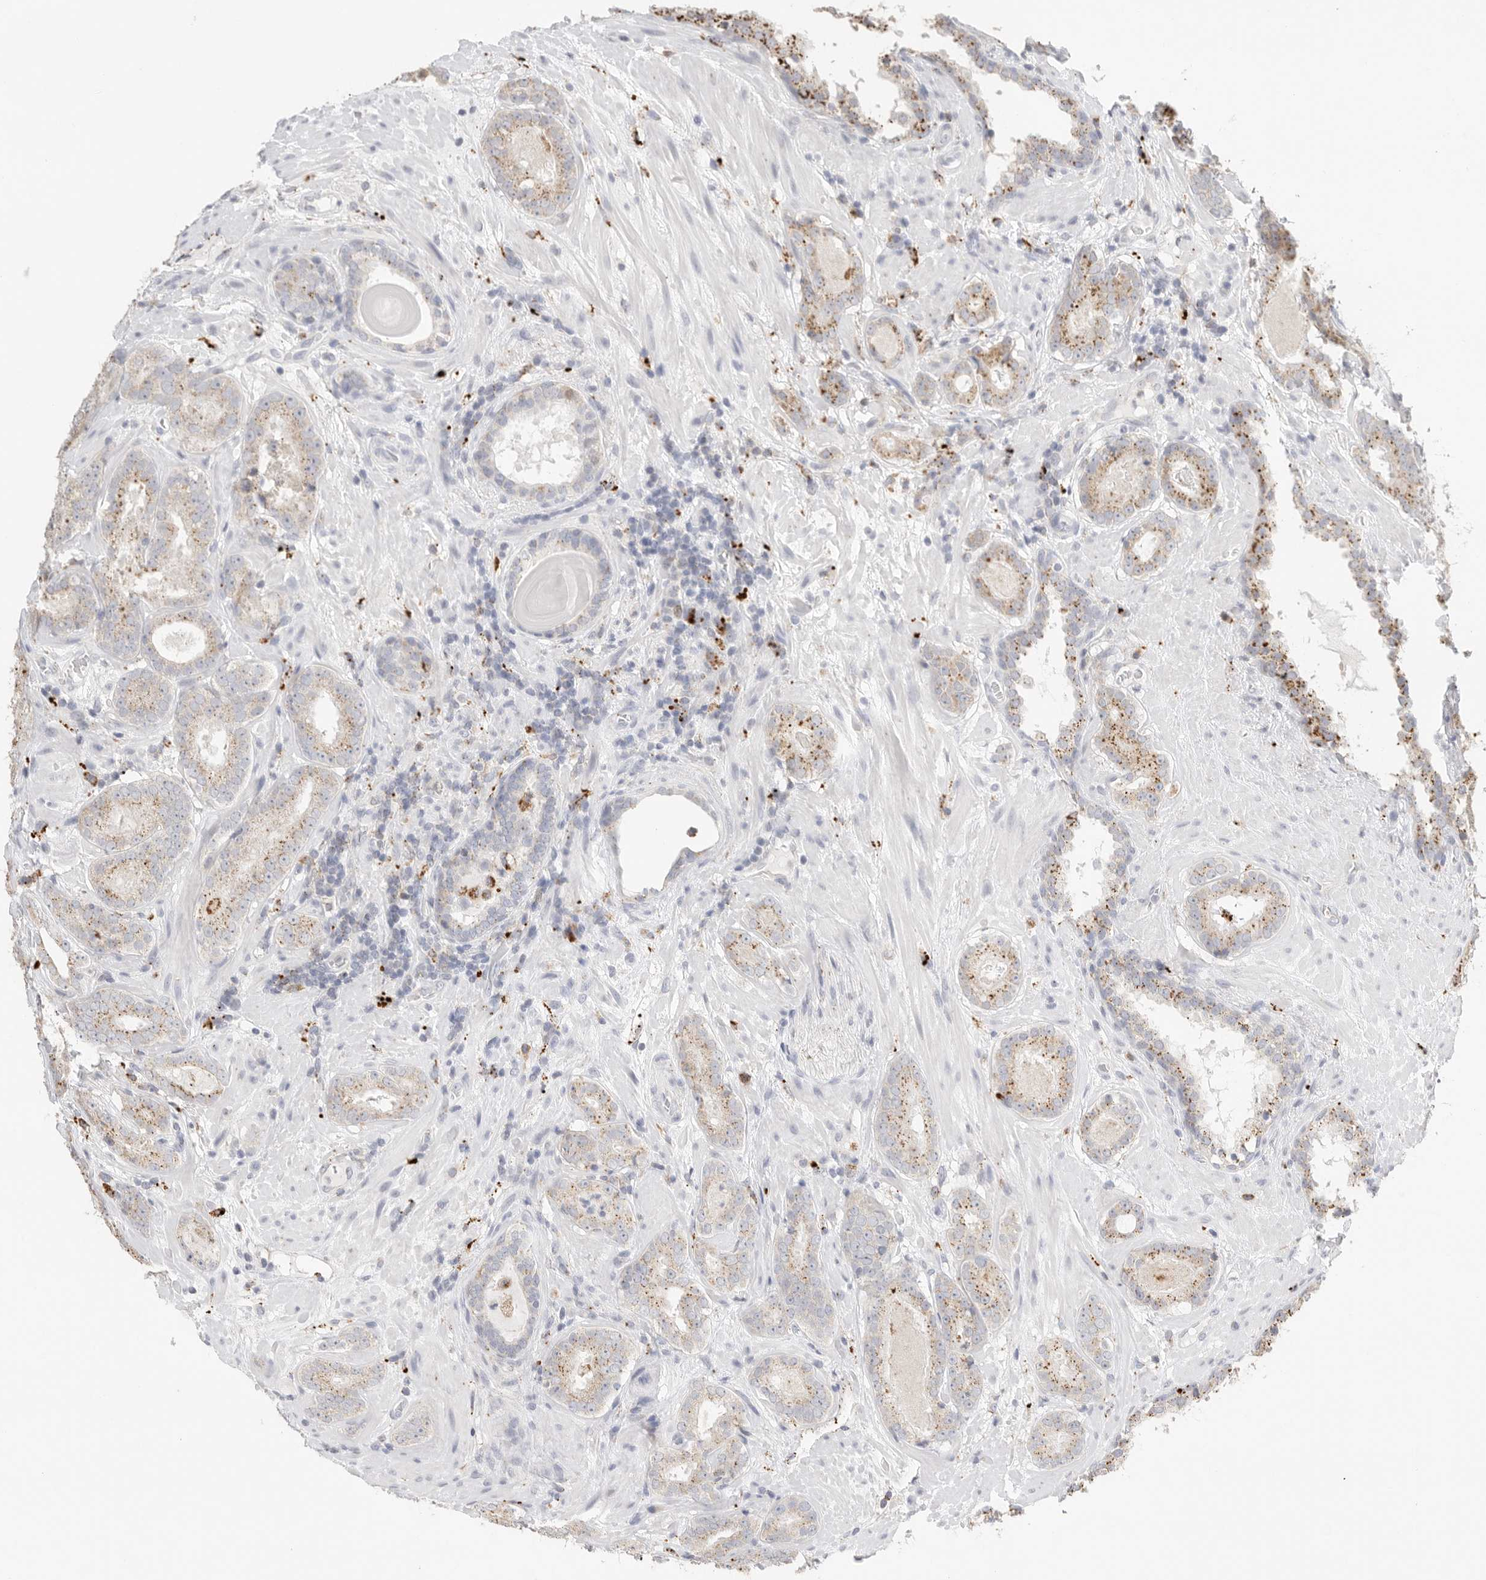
{"staining": {"intensity": "moderate", "quantity": "25%-75%", "location": "cytoplasmic/membranous"}, "tissue": "prostate cancer", "cell_type": "Tumor cells", "image_type": "cancer", "snomed": [{"axis": "morphology", "description": "Adenocarcinoma, Low grade"}, {"axis": "topography", "description": "Prostate"}], "caption": "Immunohistochemistry (DAB) staining of prostate low-grade adenocarcinoma shows moderate cytoplasmic/membranous protein expression in approximately 25%-75% of tumor cells.", "gene": "GGH", "patient": {"sex": "male", "age": 69}}